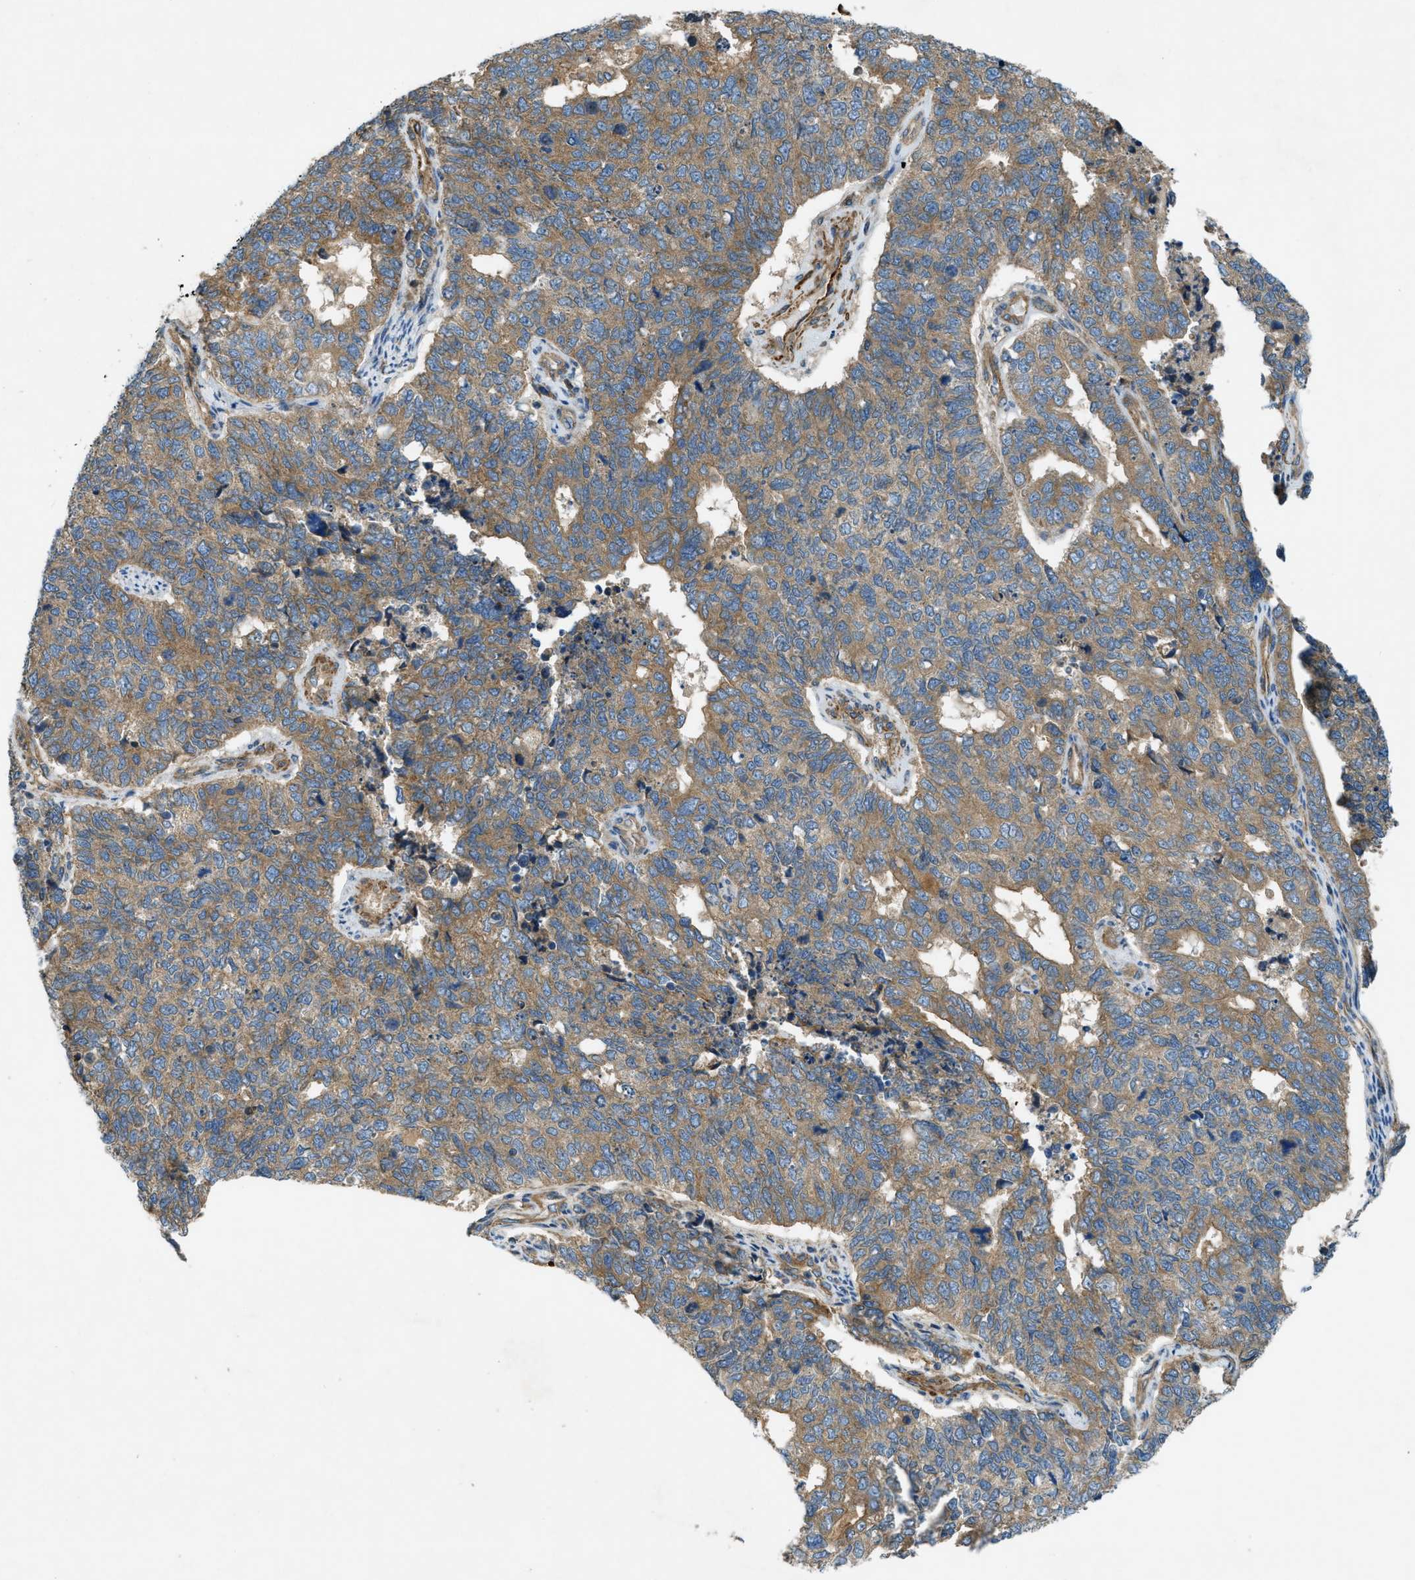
{"staining": {"intensity": "moderate", "quantity": ">75%", "location": "cytoplasmic/membranous"}, "tissue": "cervical cancer", "cell_type": "Tumor cells", "image_type": "cancer", "snomed": [{"axis": "morphology", "description": "Squamous cell carcinoma, NOS"}, {"axis": "topography", "description": "Cervix"}], "caption": "An IHC micrograph of tumor tissue is shown. Protein staining in brown labels moderate cytoplasmic/membranous positivity in cervical cancer within tumor cells.", "gene": "VEZT", "patient": {"sex": "female", "age": 63}}